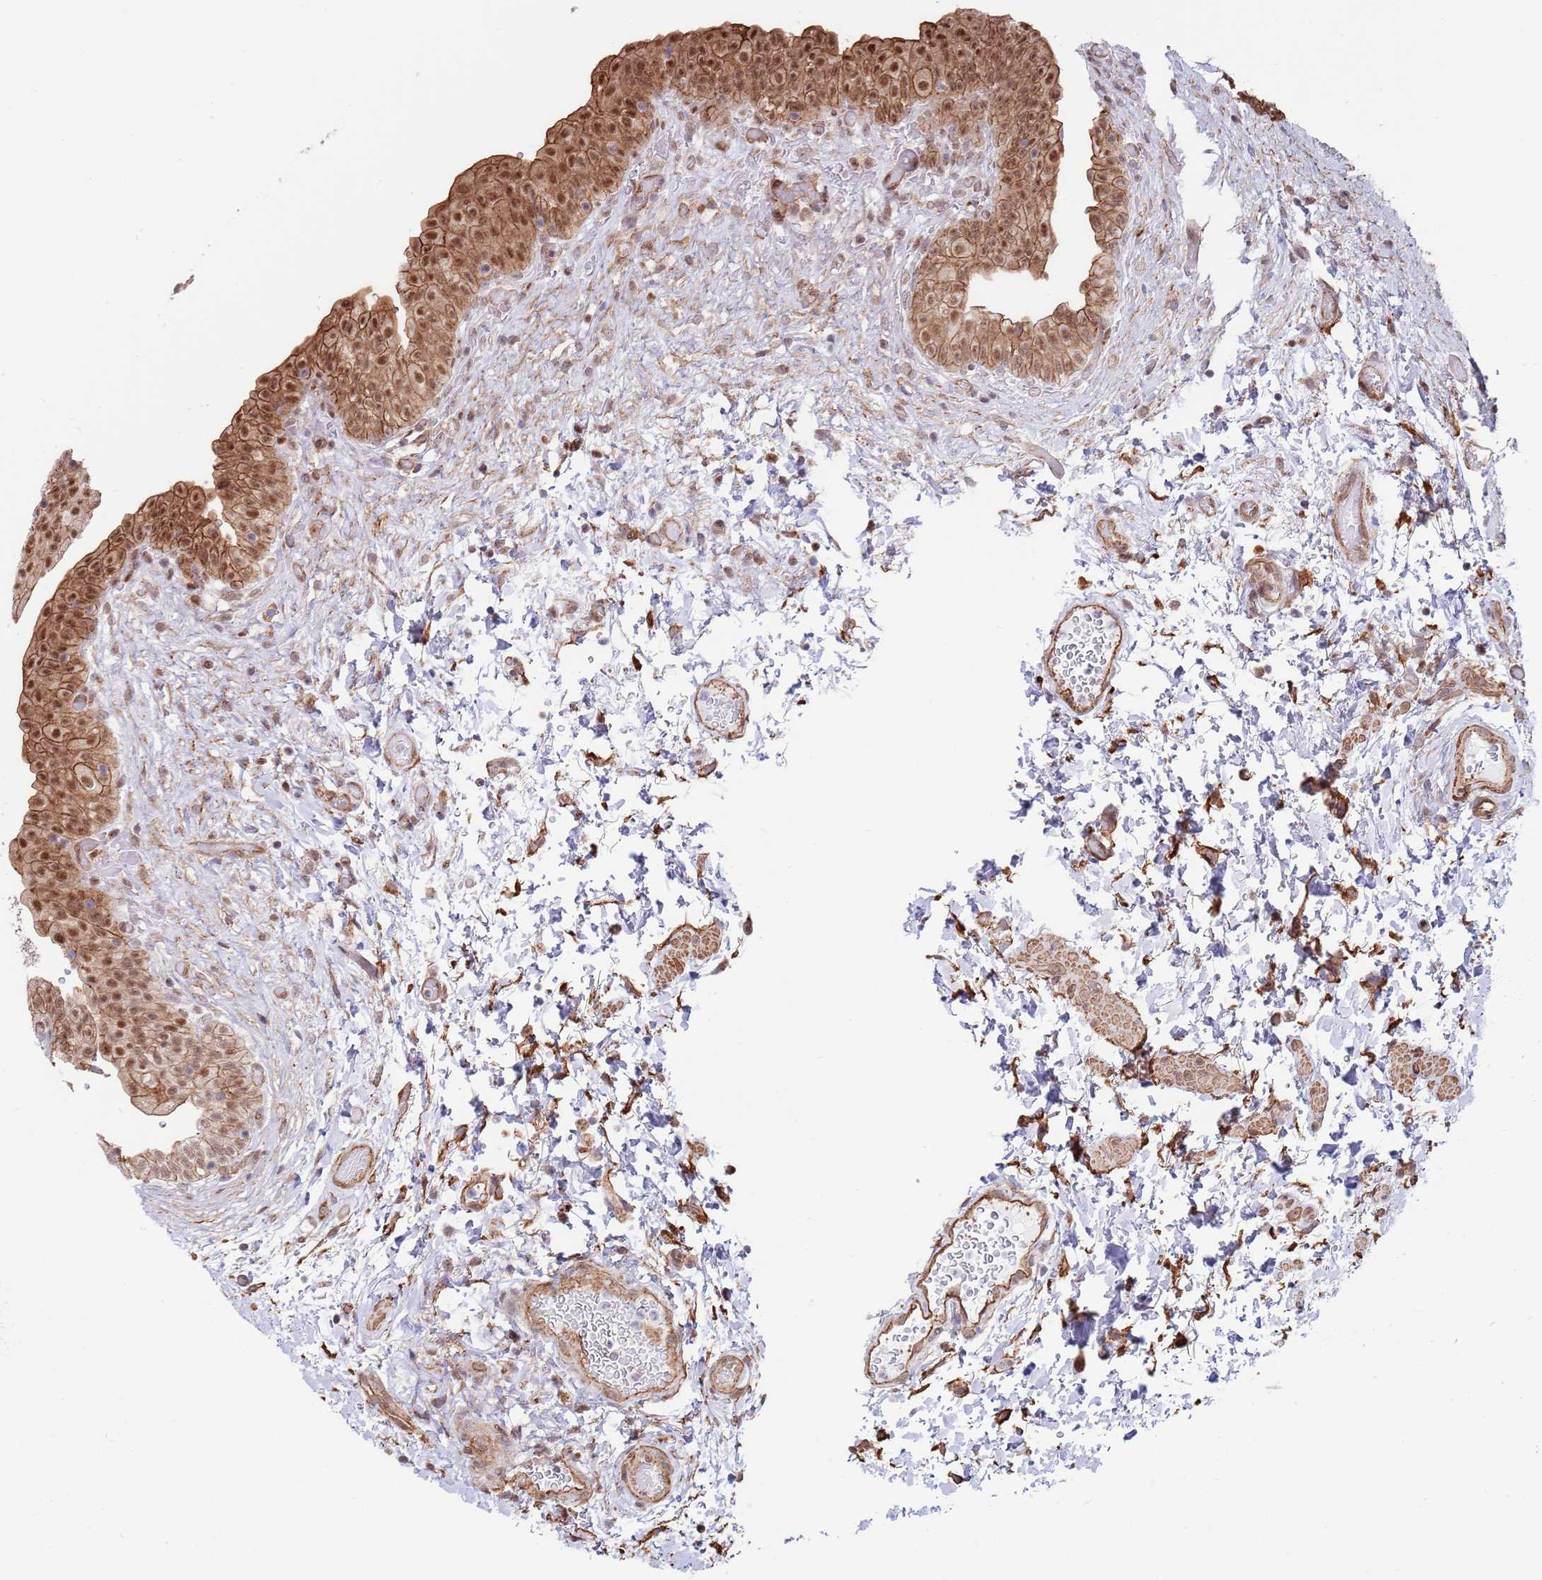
{"staining": {"intensity": "strong", "quantity": ">75%", "location": "cytoplasmic/membranous,nuclear"}, "tissue": "urinary bladder", "cell_type": "Urothelial cells", "image_type": "normal", "snomed": [{"axis": "morphology", "description": "Normal tissue, NOS"}, {"axis": "topography", "description": "Urinary bladder"}], "caption": "Protein staining of normal urinary bladder exhibits strong cytoplasmic/membranous,nuclear positivity in about >75% of urothelial cells. Nuclei are stained in blue.", "gene": "BPNT1", "patient": {"sex": "male", "age": 69}}